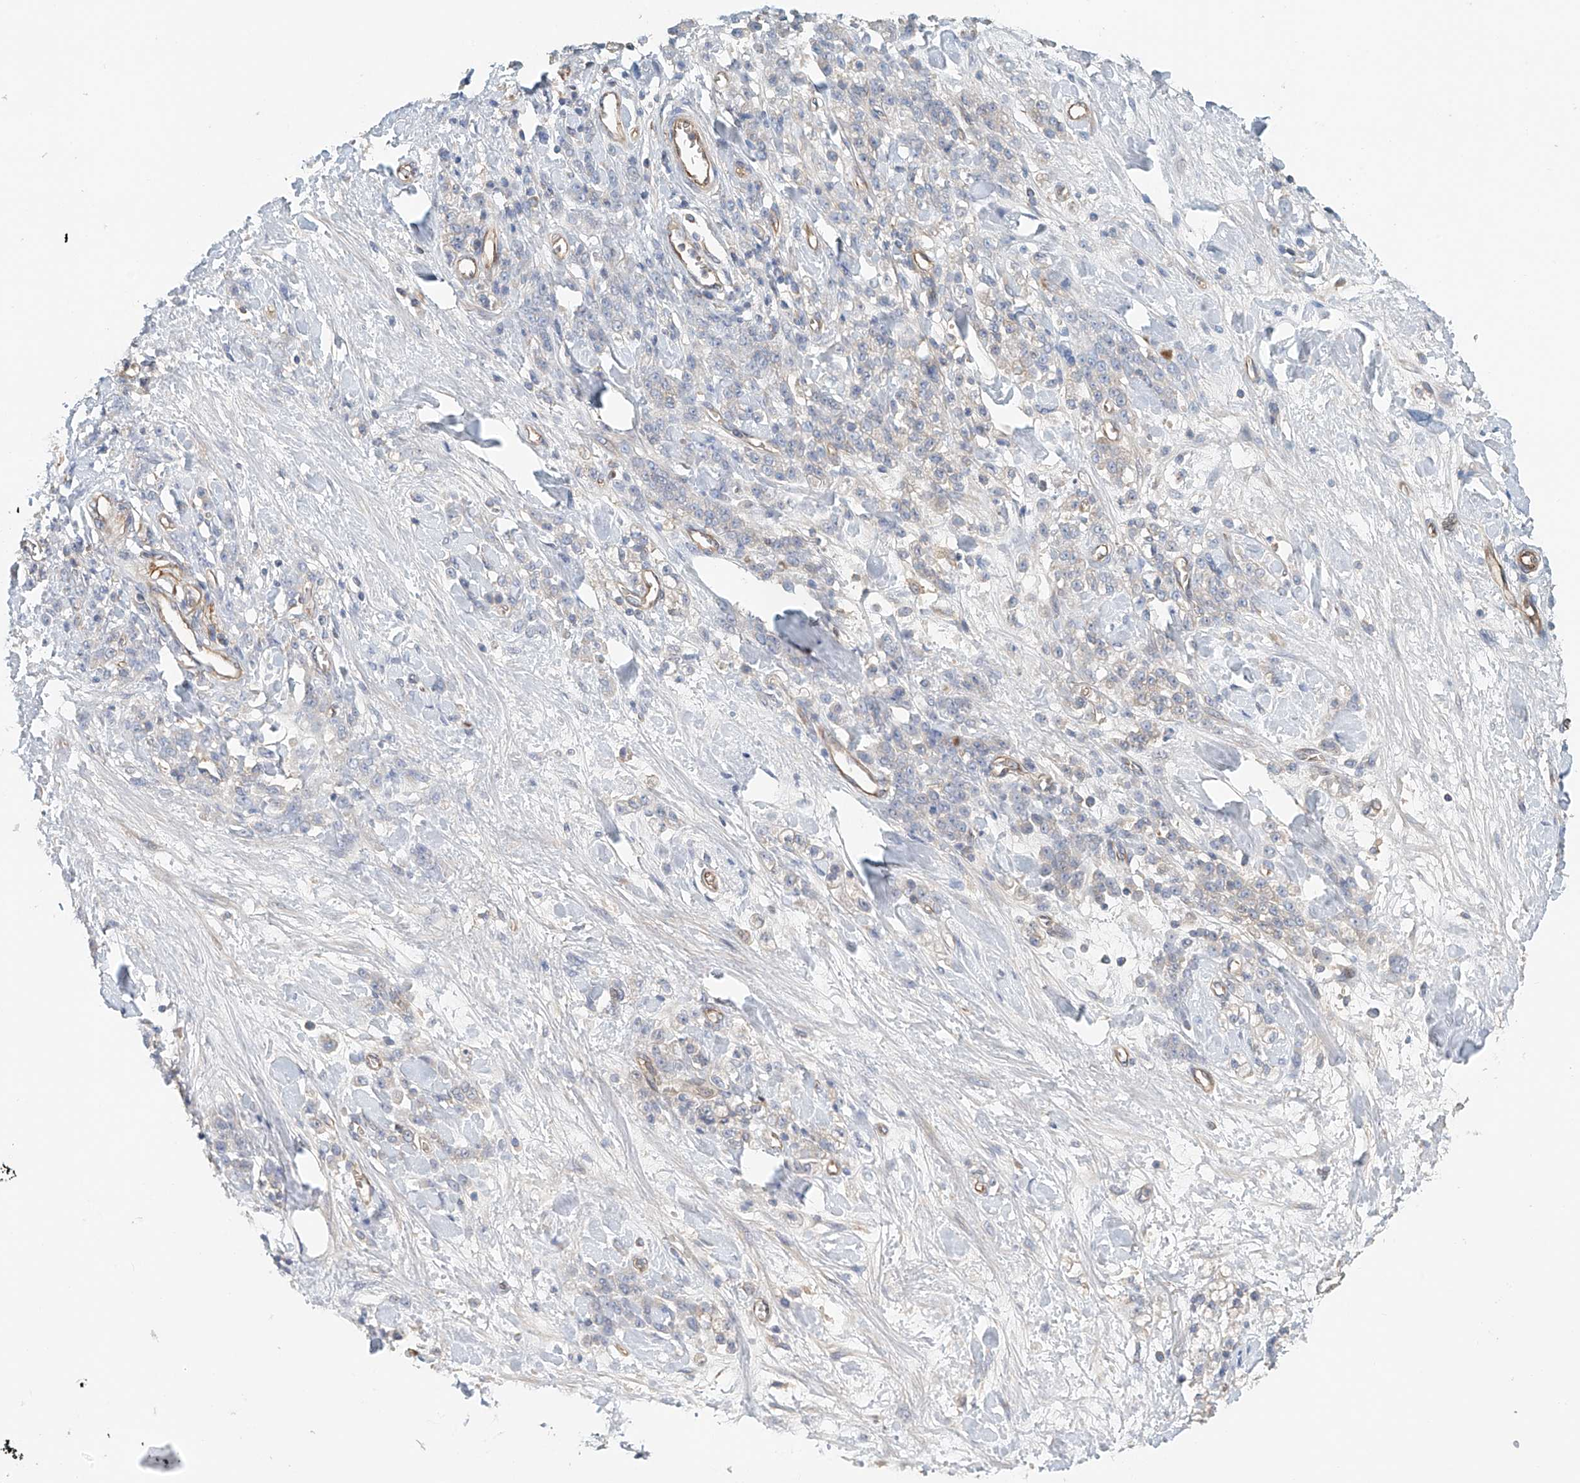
{"staining": {"intensity": "negative", "quantity": "none", "location": "none"}, "tissue": "stomach cancer", "cell_type": "Tumor cells", "image_type": "cancer", "snomed": [{"axis": "morphology", "description": "Normal tissue, NOS"}, {"axis": "morphology", "description": "Adenocarcinoma, NOS"}, {"axis": "topography", "description": "Stomach"}], "caption": "IHC micrograph of neoplastic tissue: stomach adenocarcinoma stained with DAB (3,3'-diaminobenzidine) demonstrates no significant protein expression in tumor cells. (DAB immunohistochemistry (IHC) visualized using brightfield microscopy, high magnification).", "gene": "FRYL", "patient": {"sex": "male", "age": 82}}